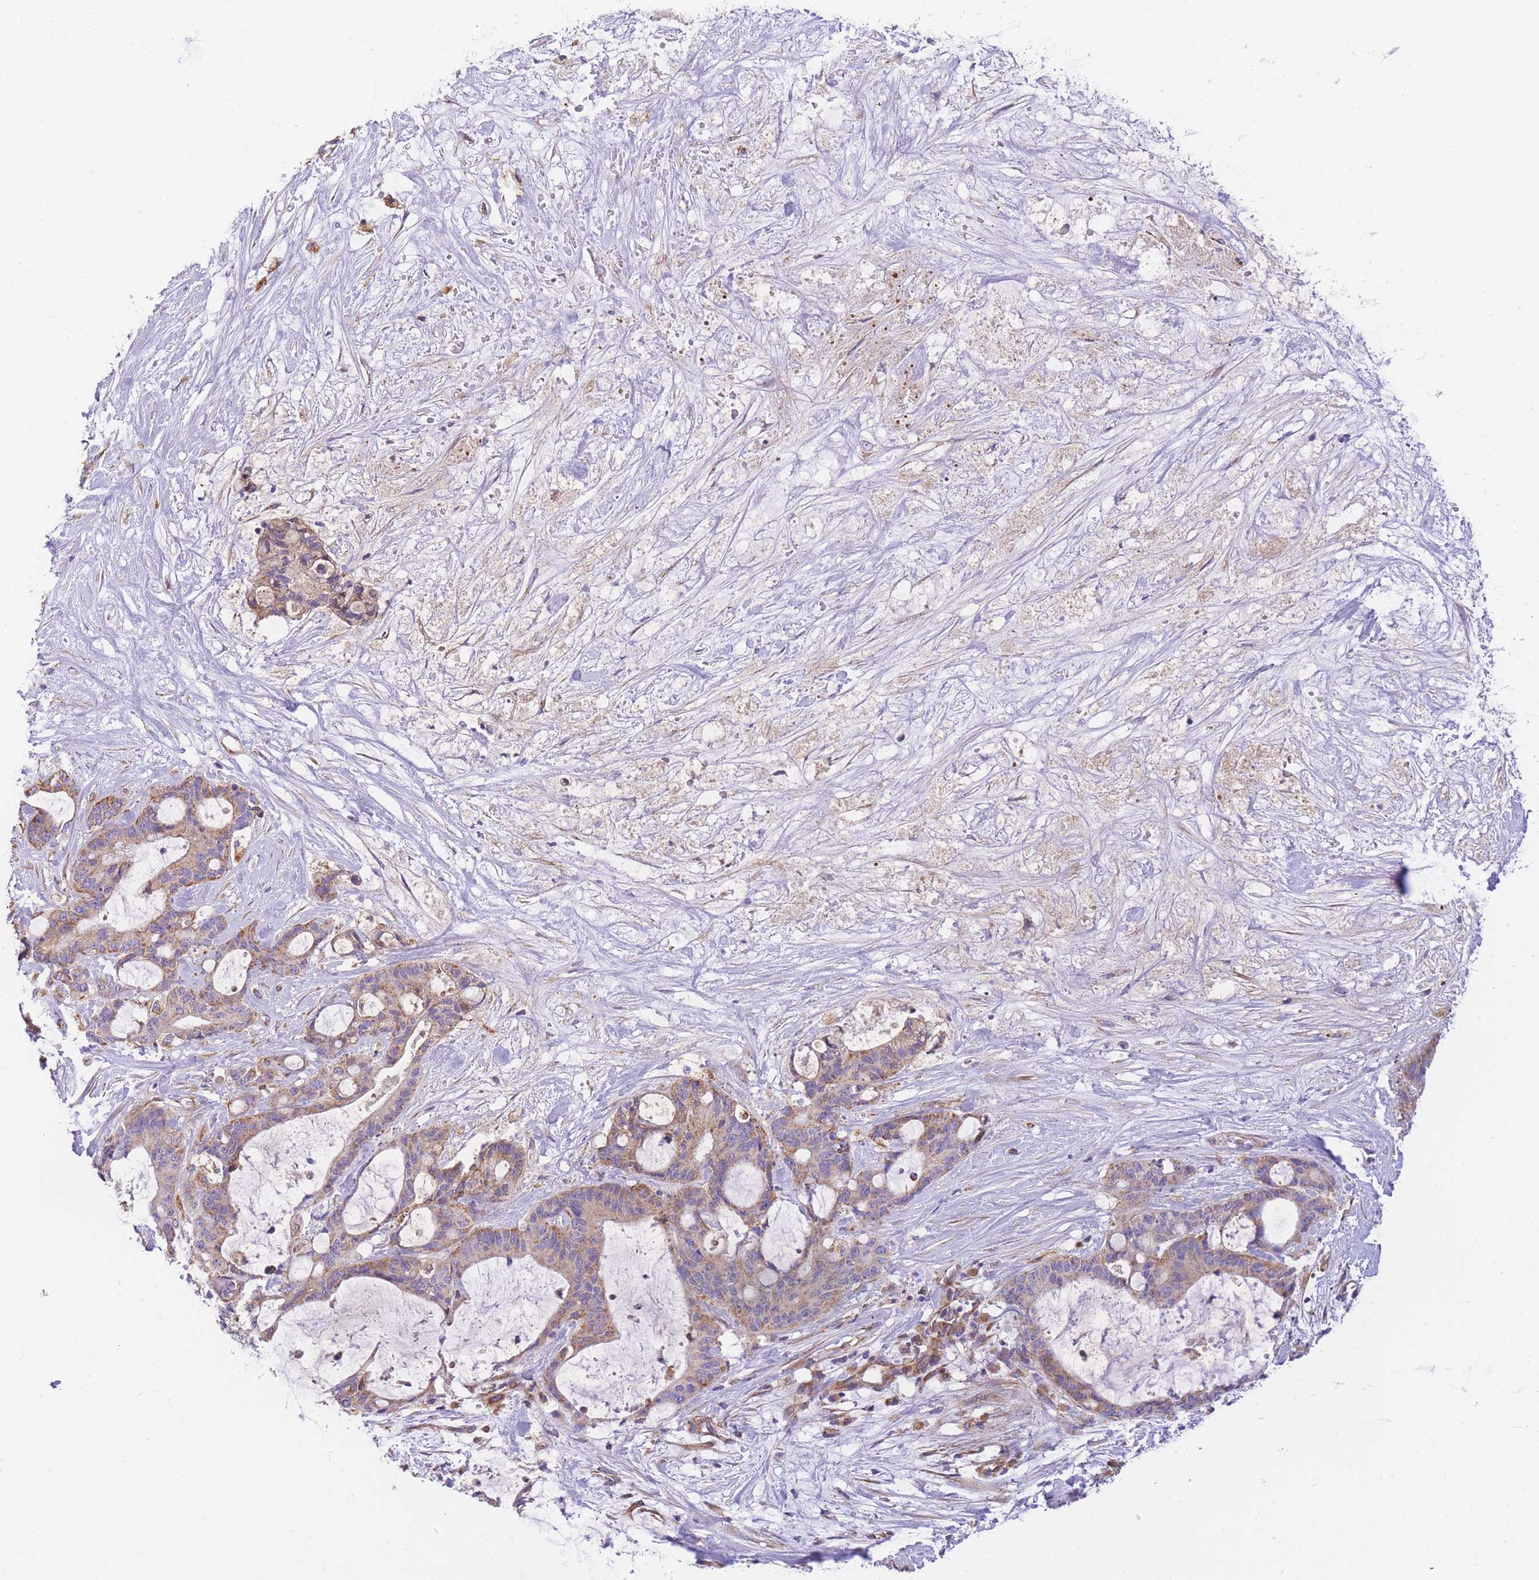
{"staining": {"intensity": "moderate", "quantity": ">75%", "location": "cytoplasmic/membranous"}, "tissue": "liver cancer", "cell_type": "Tumor cells", "image_type": "cancer", "snomed": [{"axis": "morphology", "description": "Normal tissue, NOS"}, {"axis": "morphology", "description": "Cholangiocarcinoma"}, {"axis": "topography", "description": "Liver"}, {"axis": "topography", "description": "Peripheral nerve tissue"}], "caption": "The photomicrograph displays staining of liver cancer, revealing moderate cytoplasmic/membranous protein expression (brown color) within tumor cells.", "gene": "MTRES1", "patient": {"sex": "female", "age": 73}}